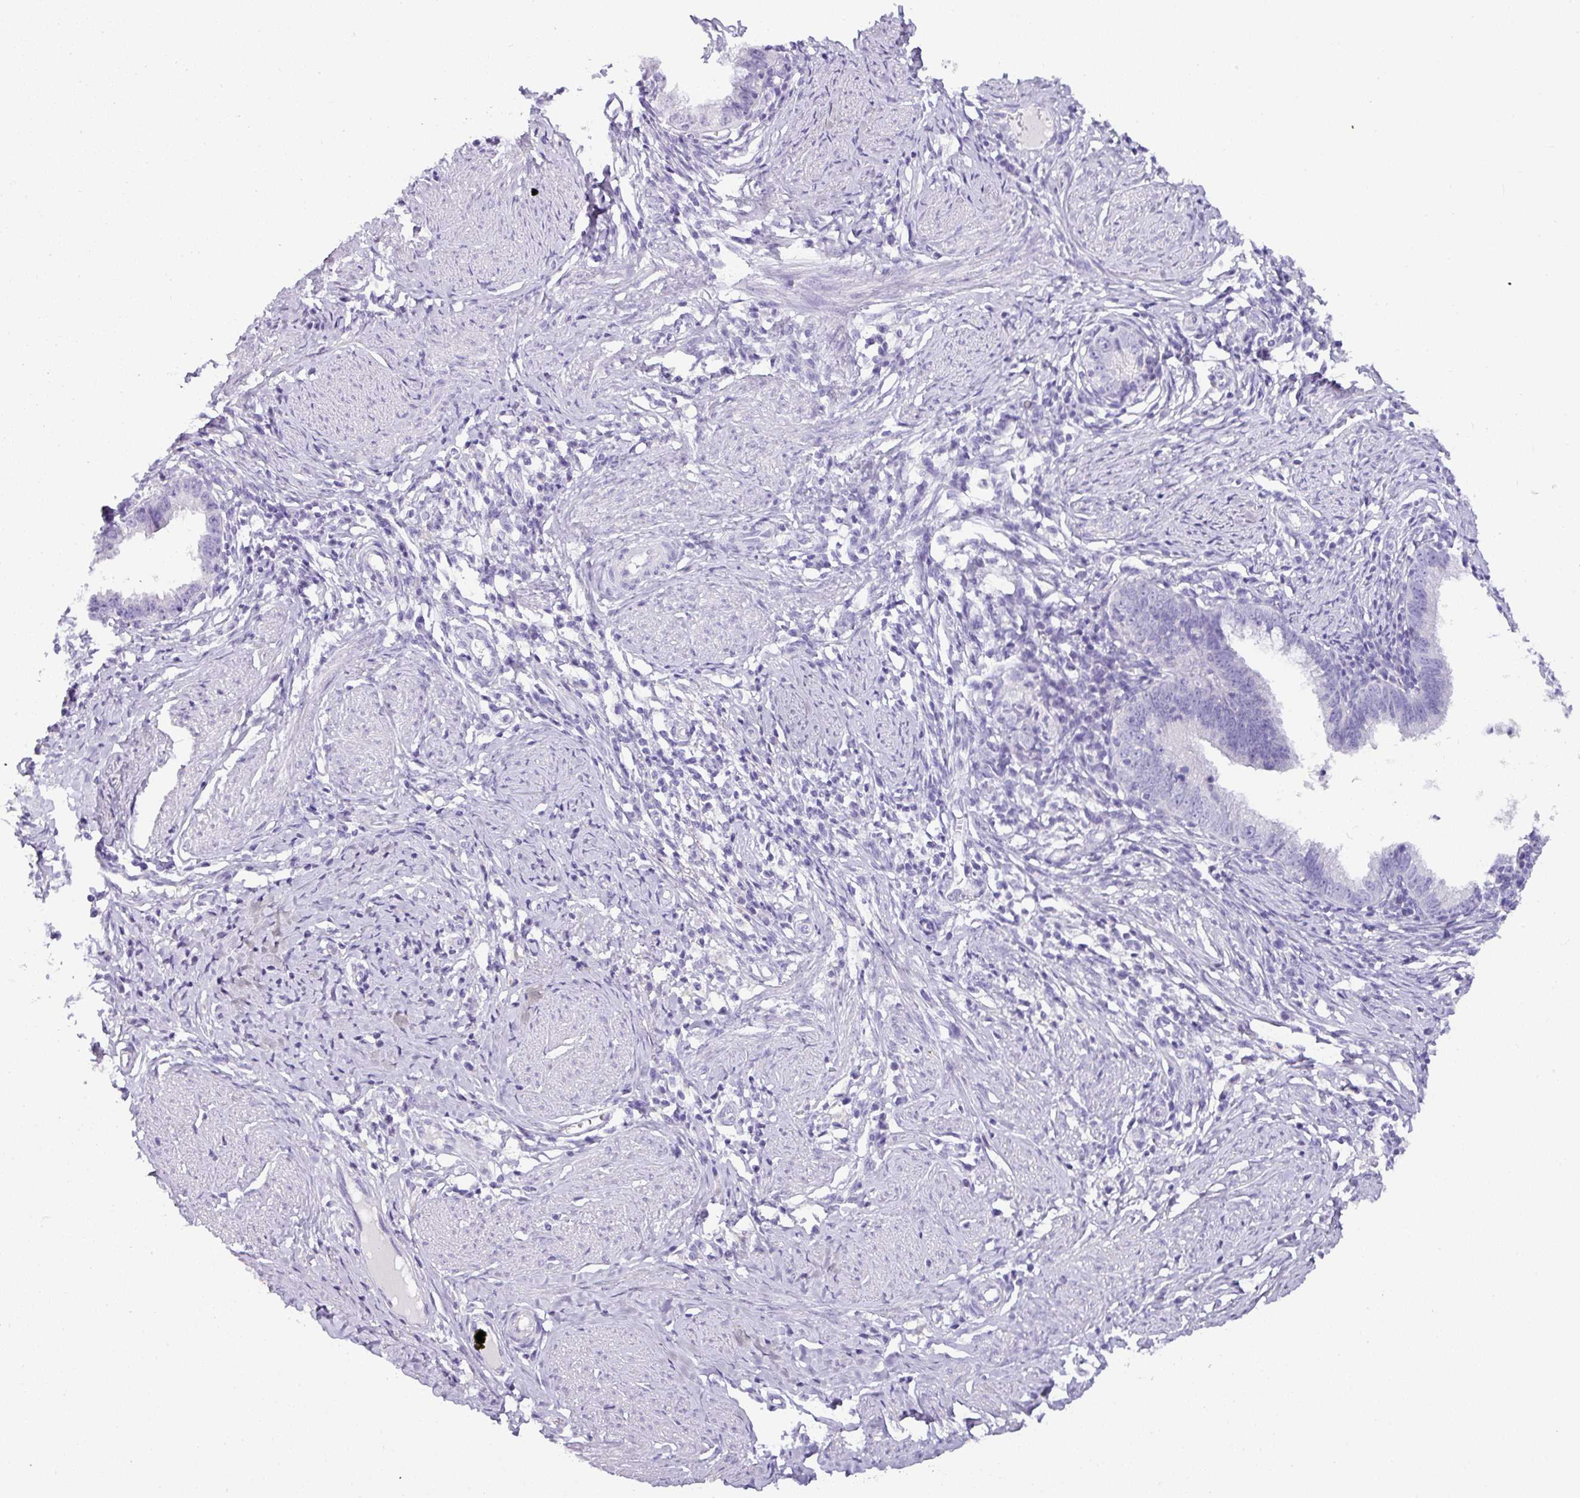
{"staining": {"intensity": "negative", "quantity": "none", "location": "none"}, "tissue": "cervical cancer", "cell_type": "Tumor cells", "image_type": "cancer", "snomed": [{"axis": "morphology", "description": "Adenocarcinoma, NOS"}, {"axis": "topography", "description": "Cervix"}], "caption": "DAB (3,3'-diaminobenzidine) immunohistochemical staining of human adenocarcinoma (cervical) exhibits no significant positivity in tumor cells.", "gene": "NAPSA", "patient": {"sex": "female", "age": 36}}